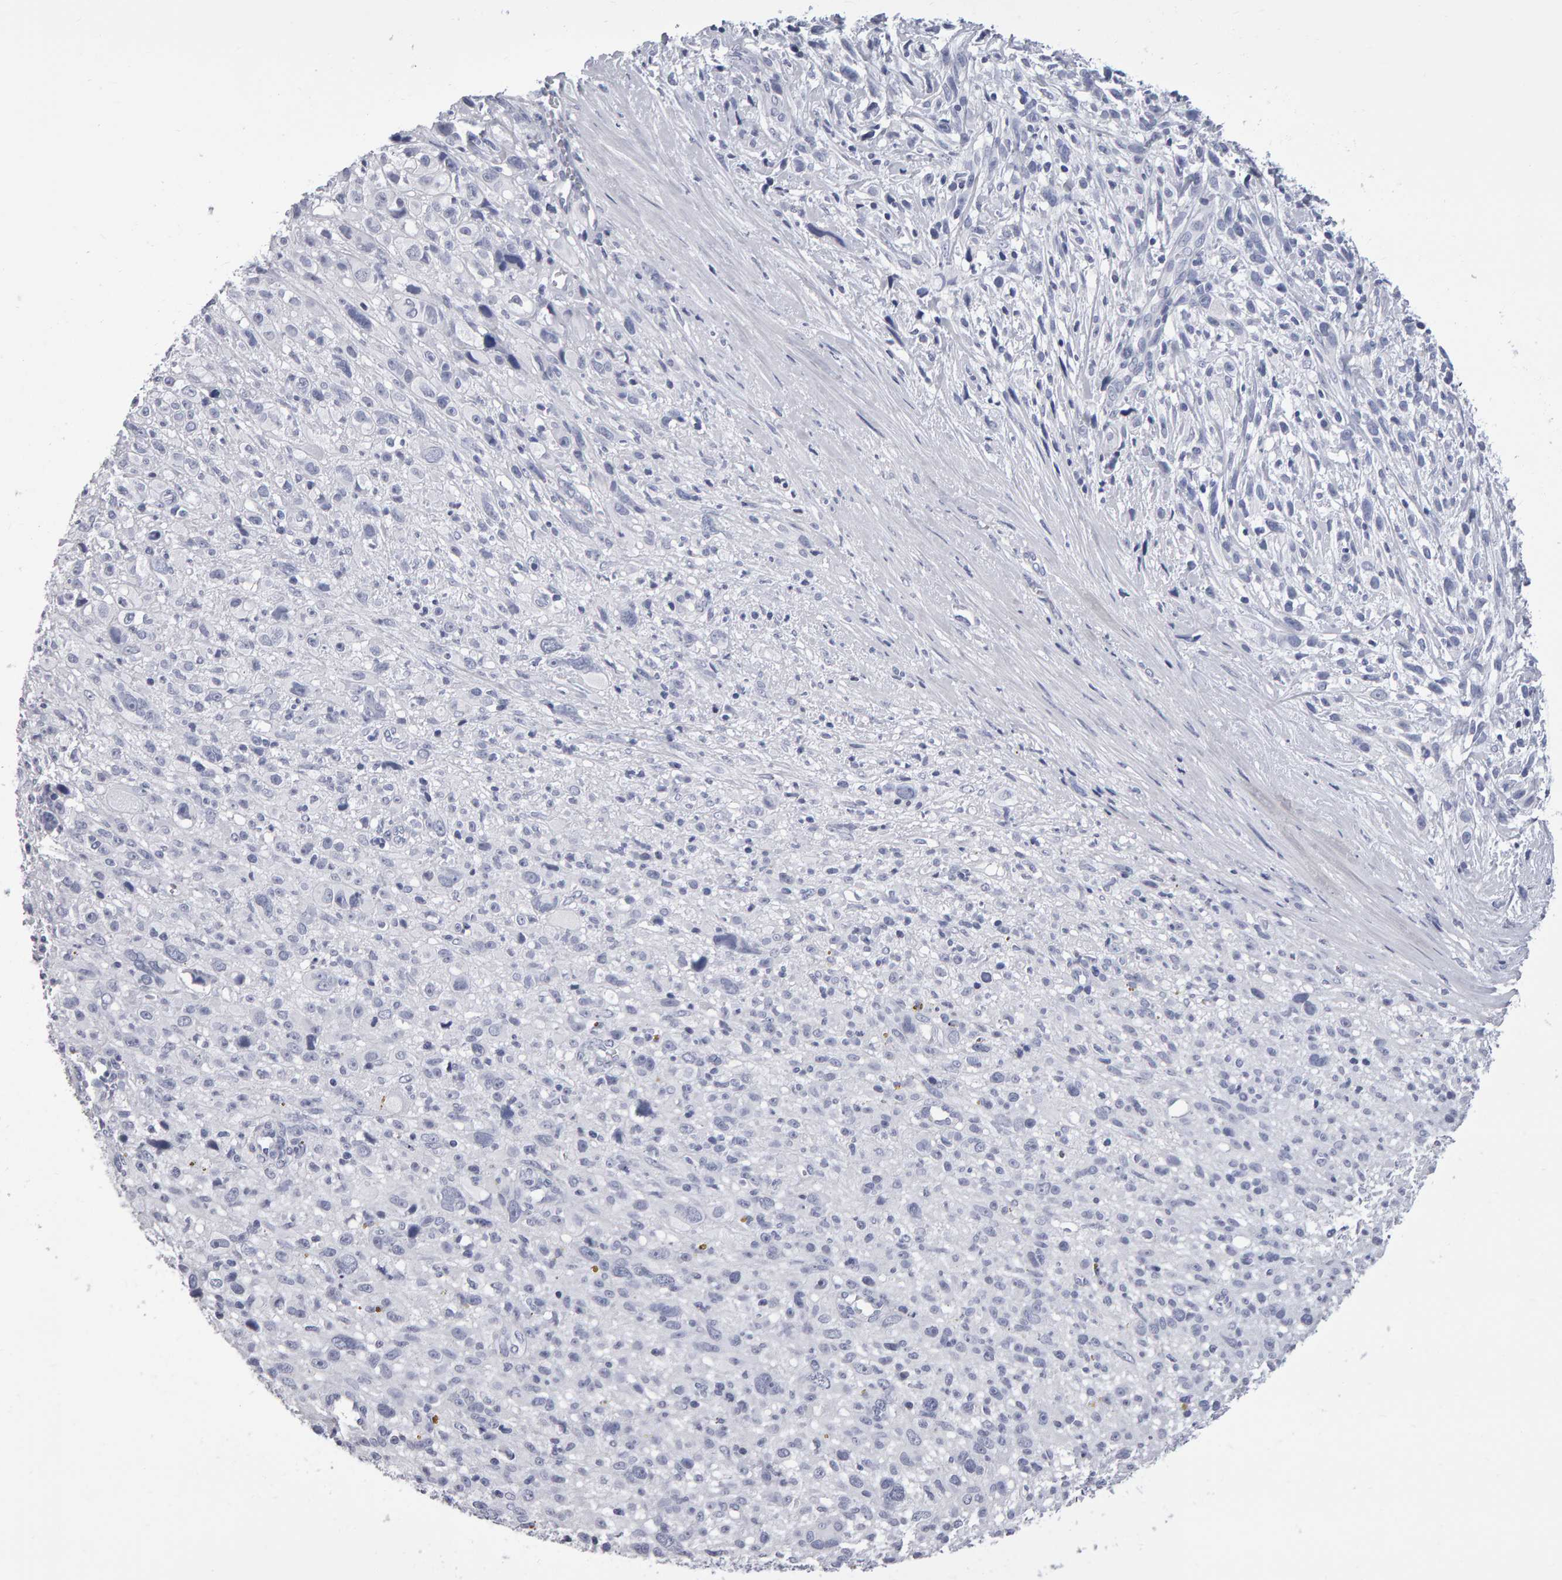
{"staining": {"intensity": "negative", "quantity": "none", "location": "none"}, "tissue": "melanoma", "cell_type": "Tumor cells", "image_type": "cancer", "snomed": [{"axis": "morphology", "description": "Malignant melanoma, NOS"}, {"axis": "topography", "description": "Skin"}], "caption": "A micrograph of malignant melanoma stained for a protein demonstrates no brown staining in tumor cells.", "gene": "NCDN", "patient": {"sex": "female", "age": 55}}